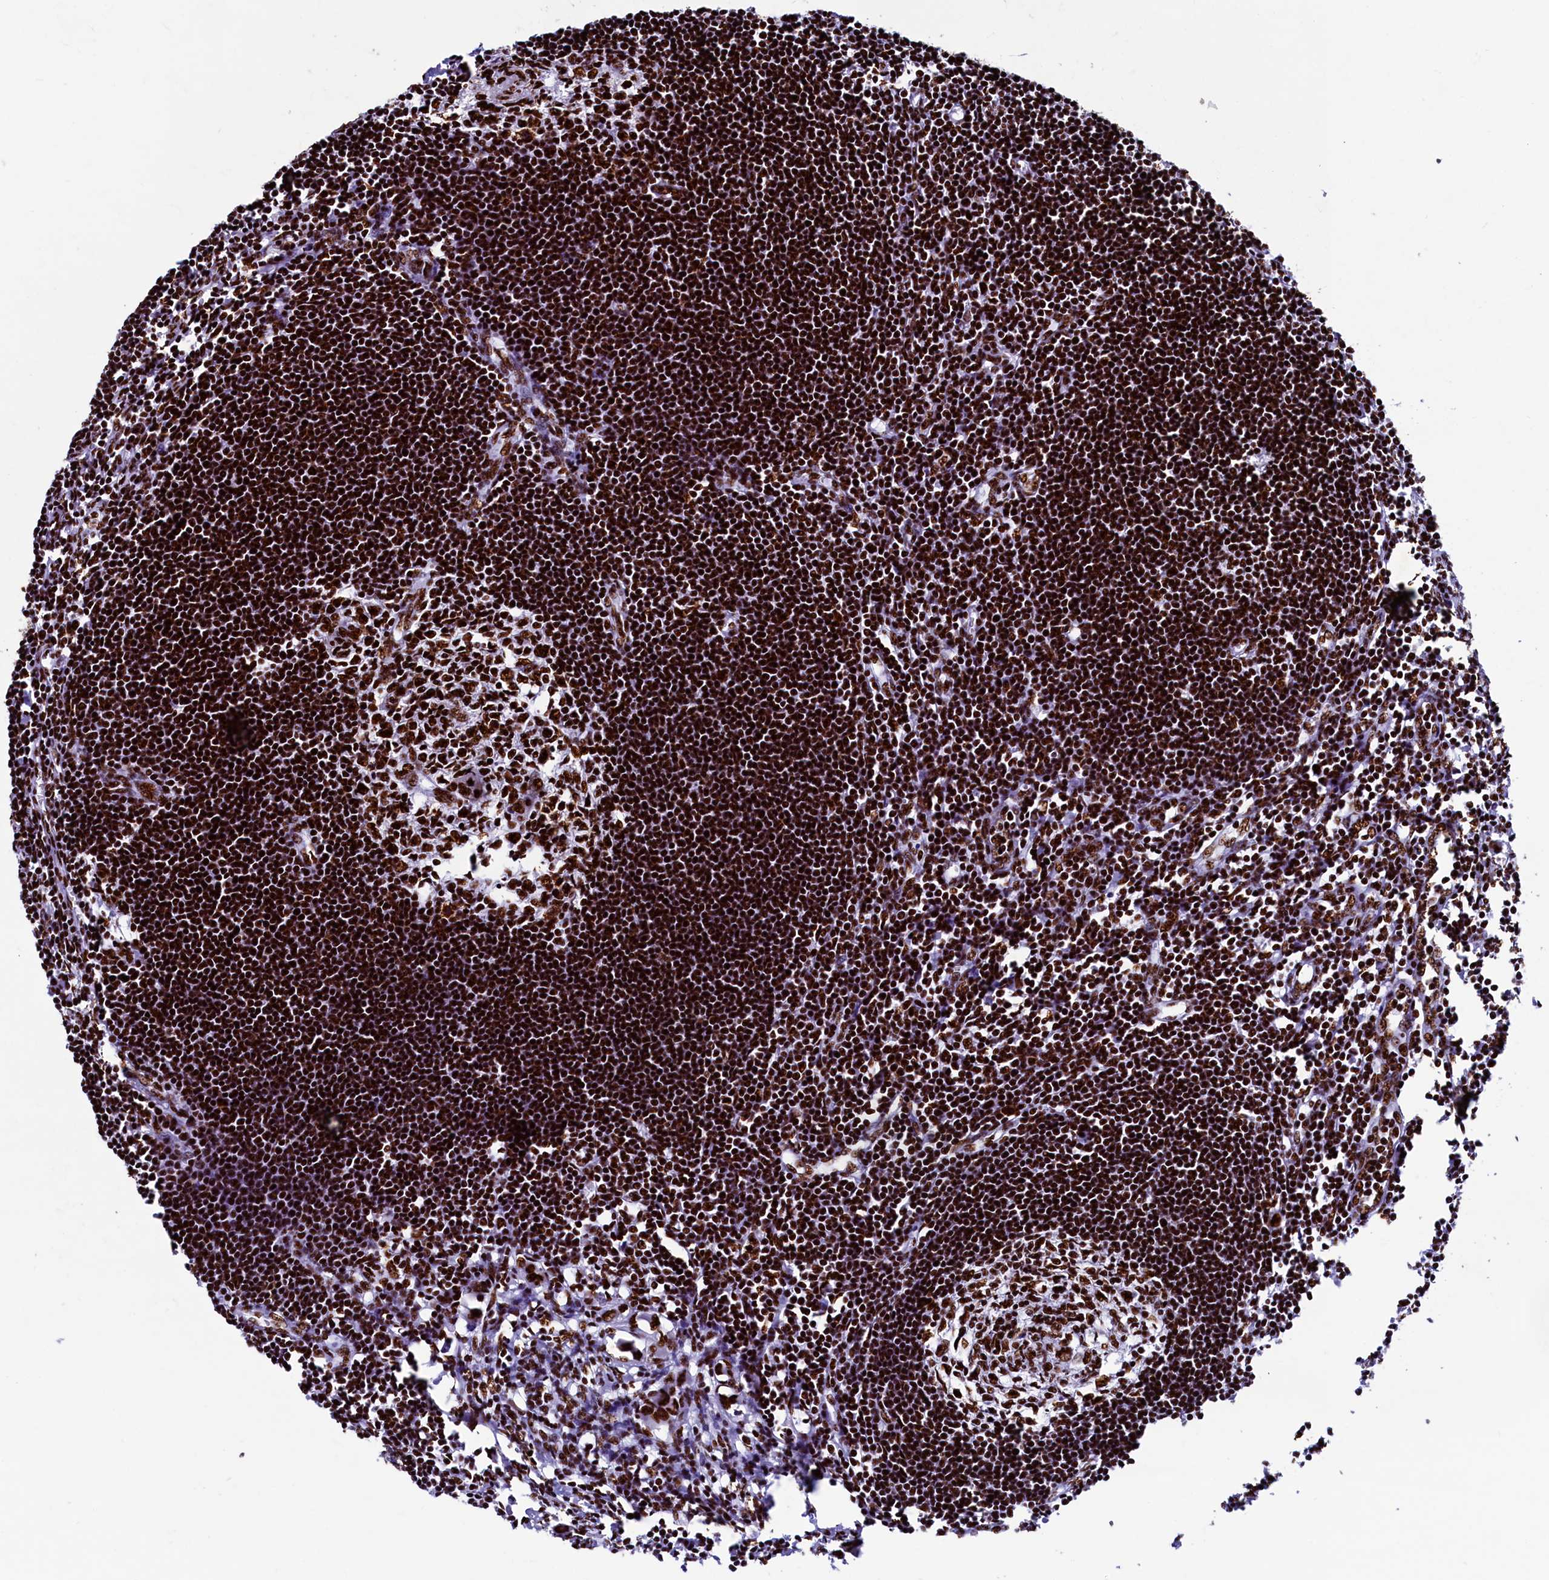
{"staining": {"intensity": "strong", "quantity": ">75%", "location": "nuclear"}, "tissue": "lymph node", "cell_type": "Germinal center cells", "image_type": "normal", "snomed": [{"axis": "morphology", "description": "Normal tissue, NOS"}, {"axis": "morphology", "description": "Malignant melanoma, Metastatic site"}, {"axis": "topography", "description": "Lymph node"}], "caption": "IHC histopathology image of benign lymph node stained for a protein (brown), which reveals high levels of strong nuclear staining in approximately >75% of germinal center cells.", "gene": "SRRM2", "patient": {"sex": "male", "age": 41}}